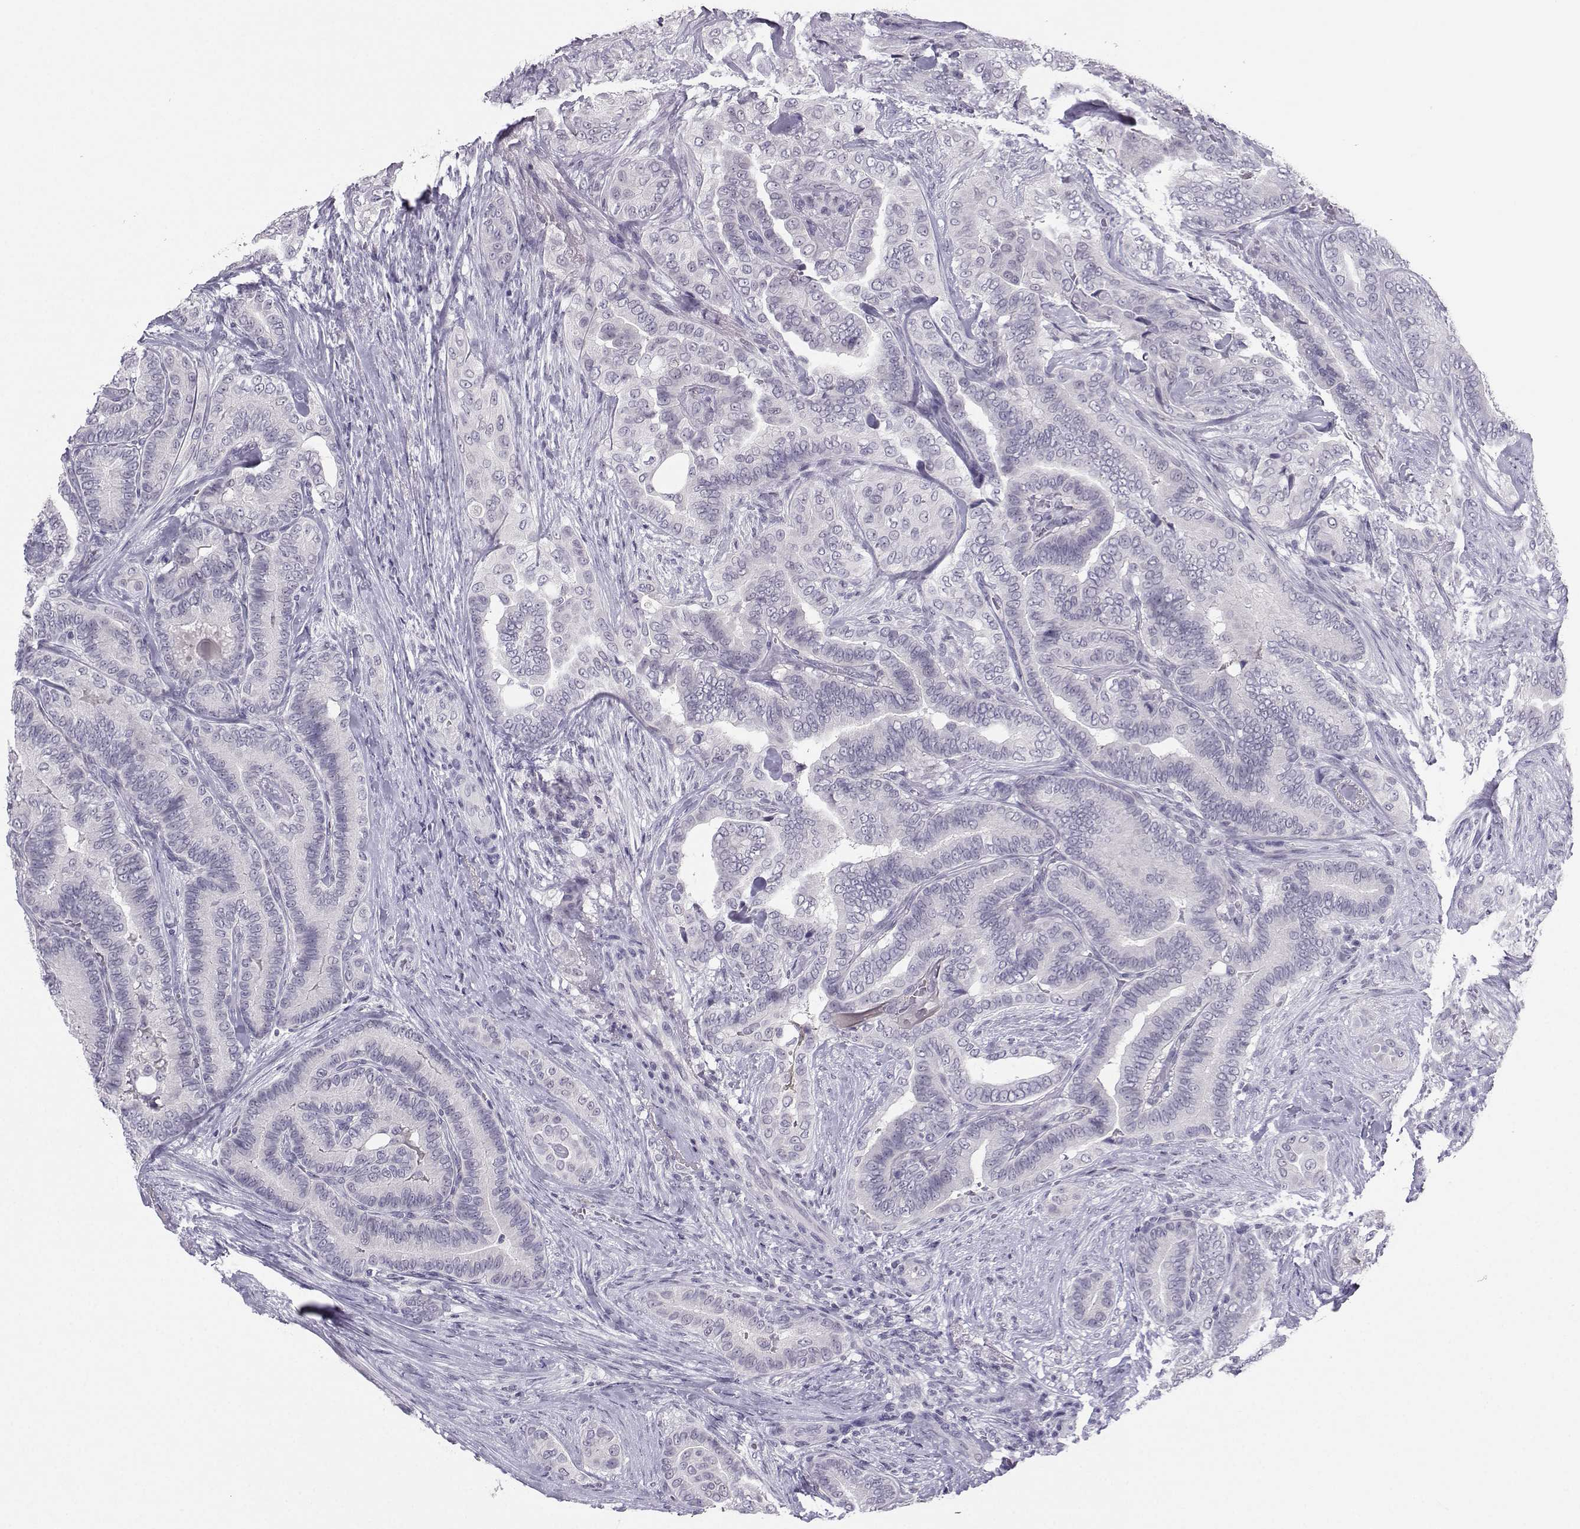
{"staining": {"intensity": "negative", "quantity": "none", "location": "none"}, "tissue": "thyroid cancer", "cell_type": "Tumor cells", "image_type": "cancer", "snomed": [{"axis": "morphology", "description": "Papillary adenocarcinoma, NOS"}, {"axis": "topography", "description": "Thyroid gland"}], "caption": "This is an immunohistochemistry (IHC) image of thyroid papillary adenocarcinoma. There is no staining in tumor cells.", "gene": "LHX1", "patient": {"sex": "male", "age": 61}}